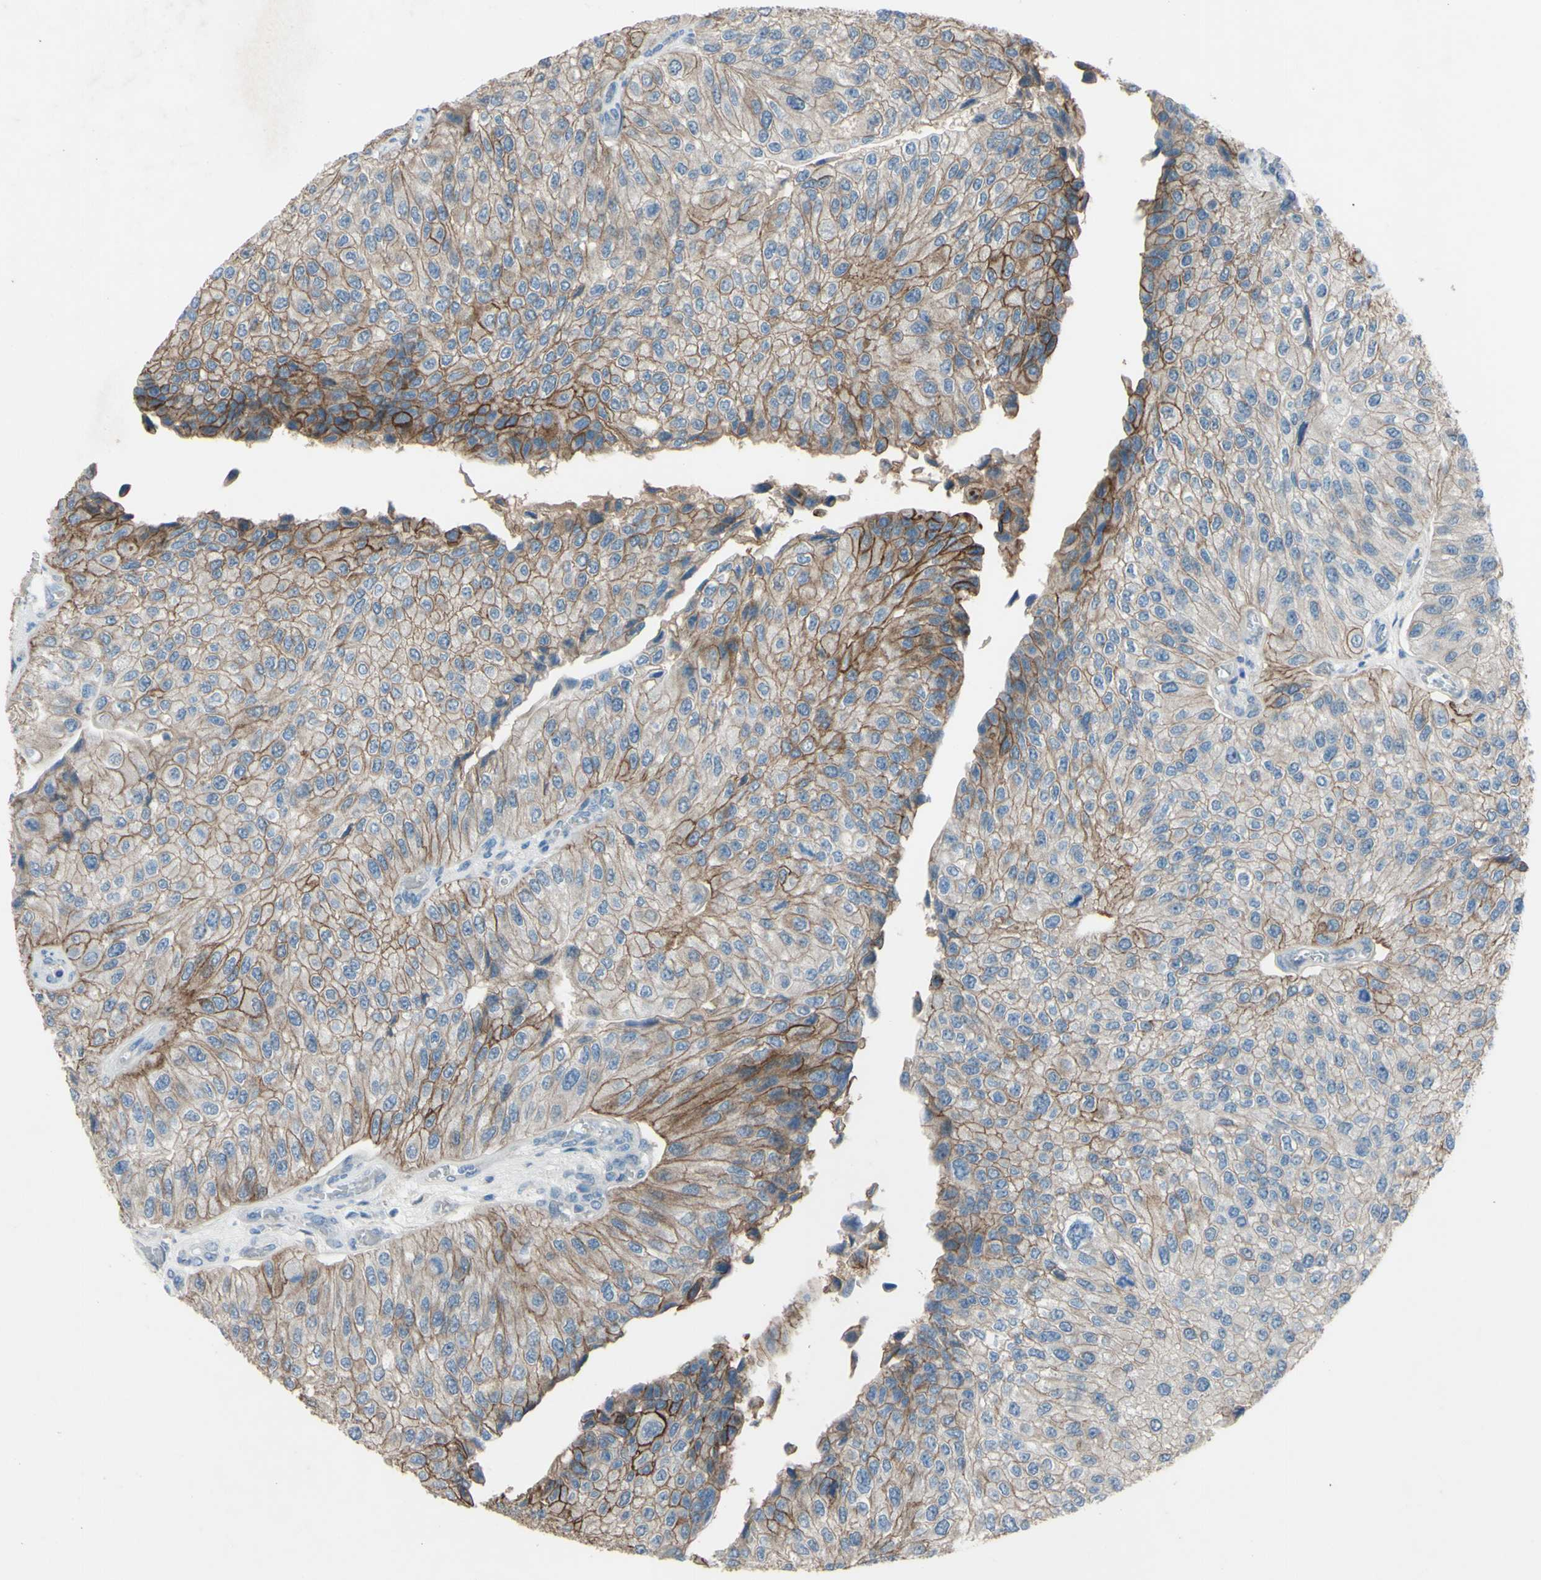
{"staining": {"intensity": "moderate", "quantity": ">75%", "location": "cytoplasmic/membranous"}, "tissue": "urothelial cancer", "cell_type": "Tumor cells", "image_type": "cancer", "snomed": [{"axis": "morphology", "description": "Urothelial carcinoma, High grade"}, {"axis": "topography", "description": "Kidney"}, {"axis": "topography", "description": "Urinary bladder"}], "caption": "Immunohistochemical staining of human urothelial carcinoma (high-grade) reveals medium levels of moderate cytoplasmic/membranous positivity in about >75% of tumor cells. The protein is stained brown, and the nuclei are stained in blue (DAB IHC with brightfield microscopy, high magnification).", "gene": "CDCP1", "patient": {"sex": "male", "age": 77}}